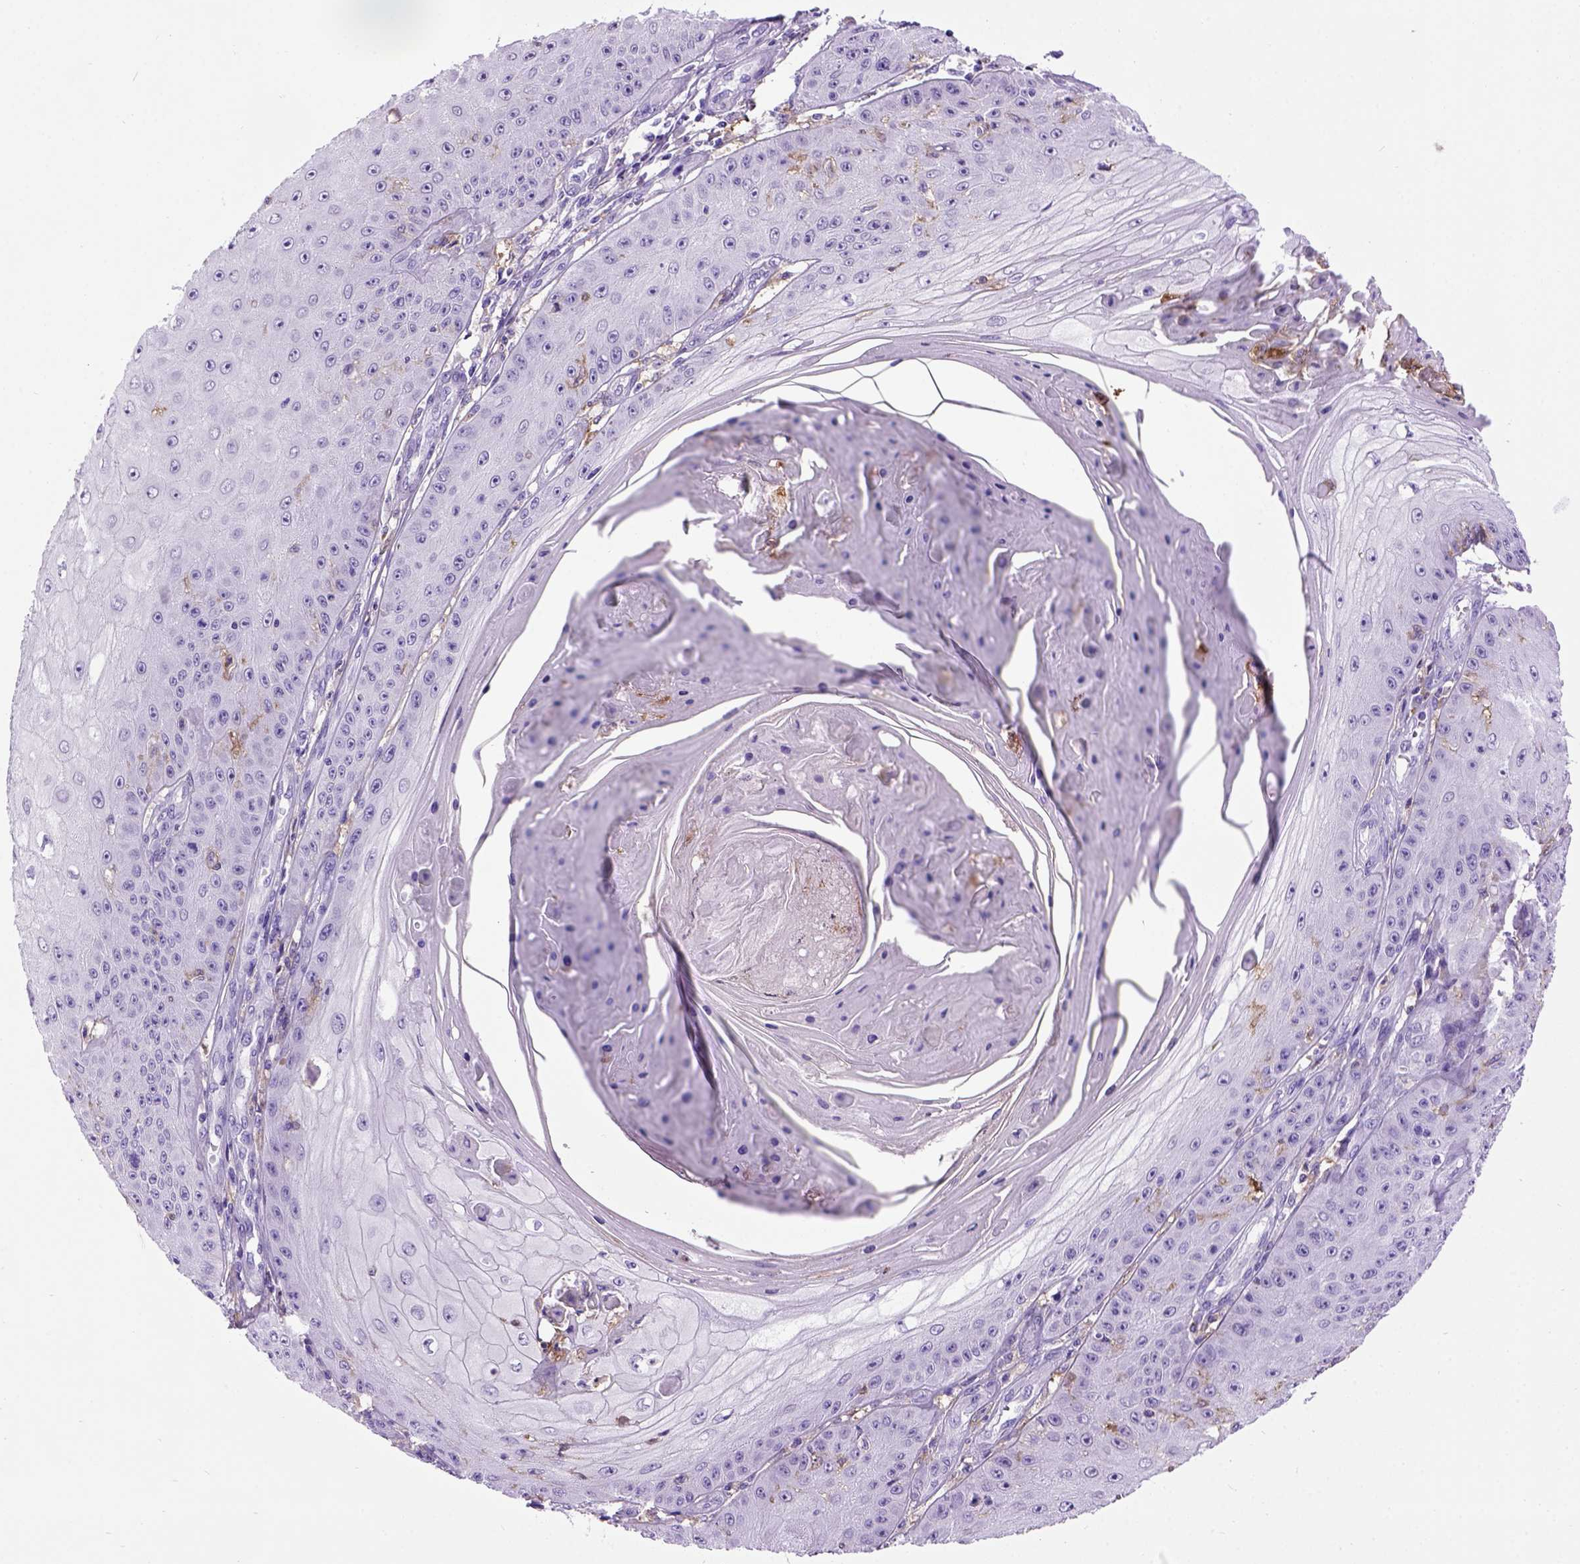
{"staining": {"intensity": "negative", "quantity": "none", "location": "none"}, "tissue": "skin cancer", "cell_type": "Tumor cells", "image_type": "cancer", "snomed": [{"axis": "morphology", "description": "Squamous cell carcinoma, NOS"}, {"axis": "topography", "description": "Skin"}], "caption": "Human skin cancer (squamous cell carcinoma) stained for a protein using immunohistochemistry shows no positivity in tumor cells.", "gene": "ITGAX", "patient": {"sex": "male", "age": 70}}